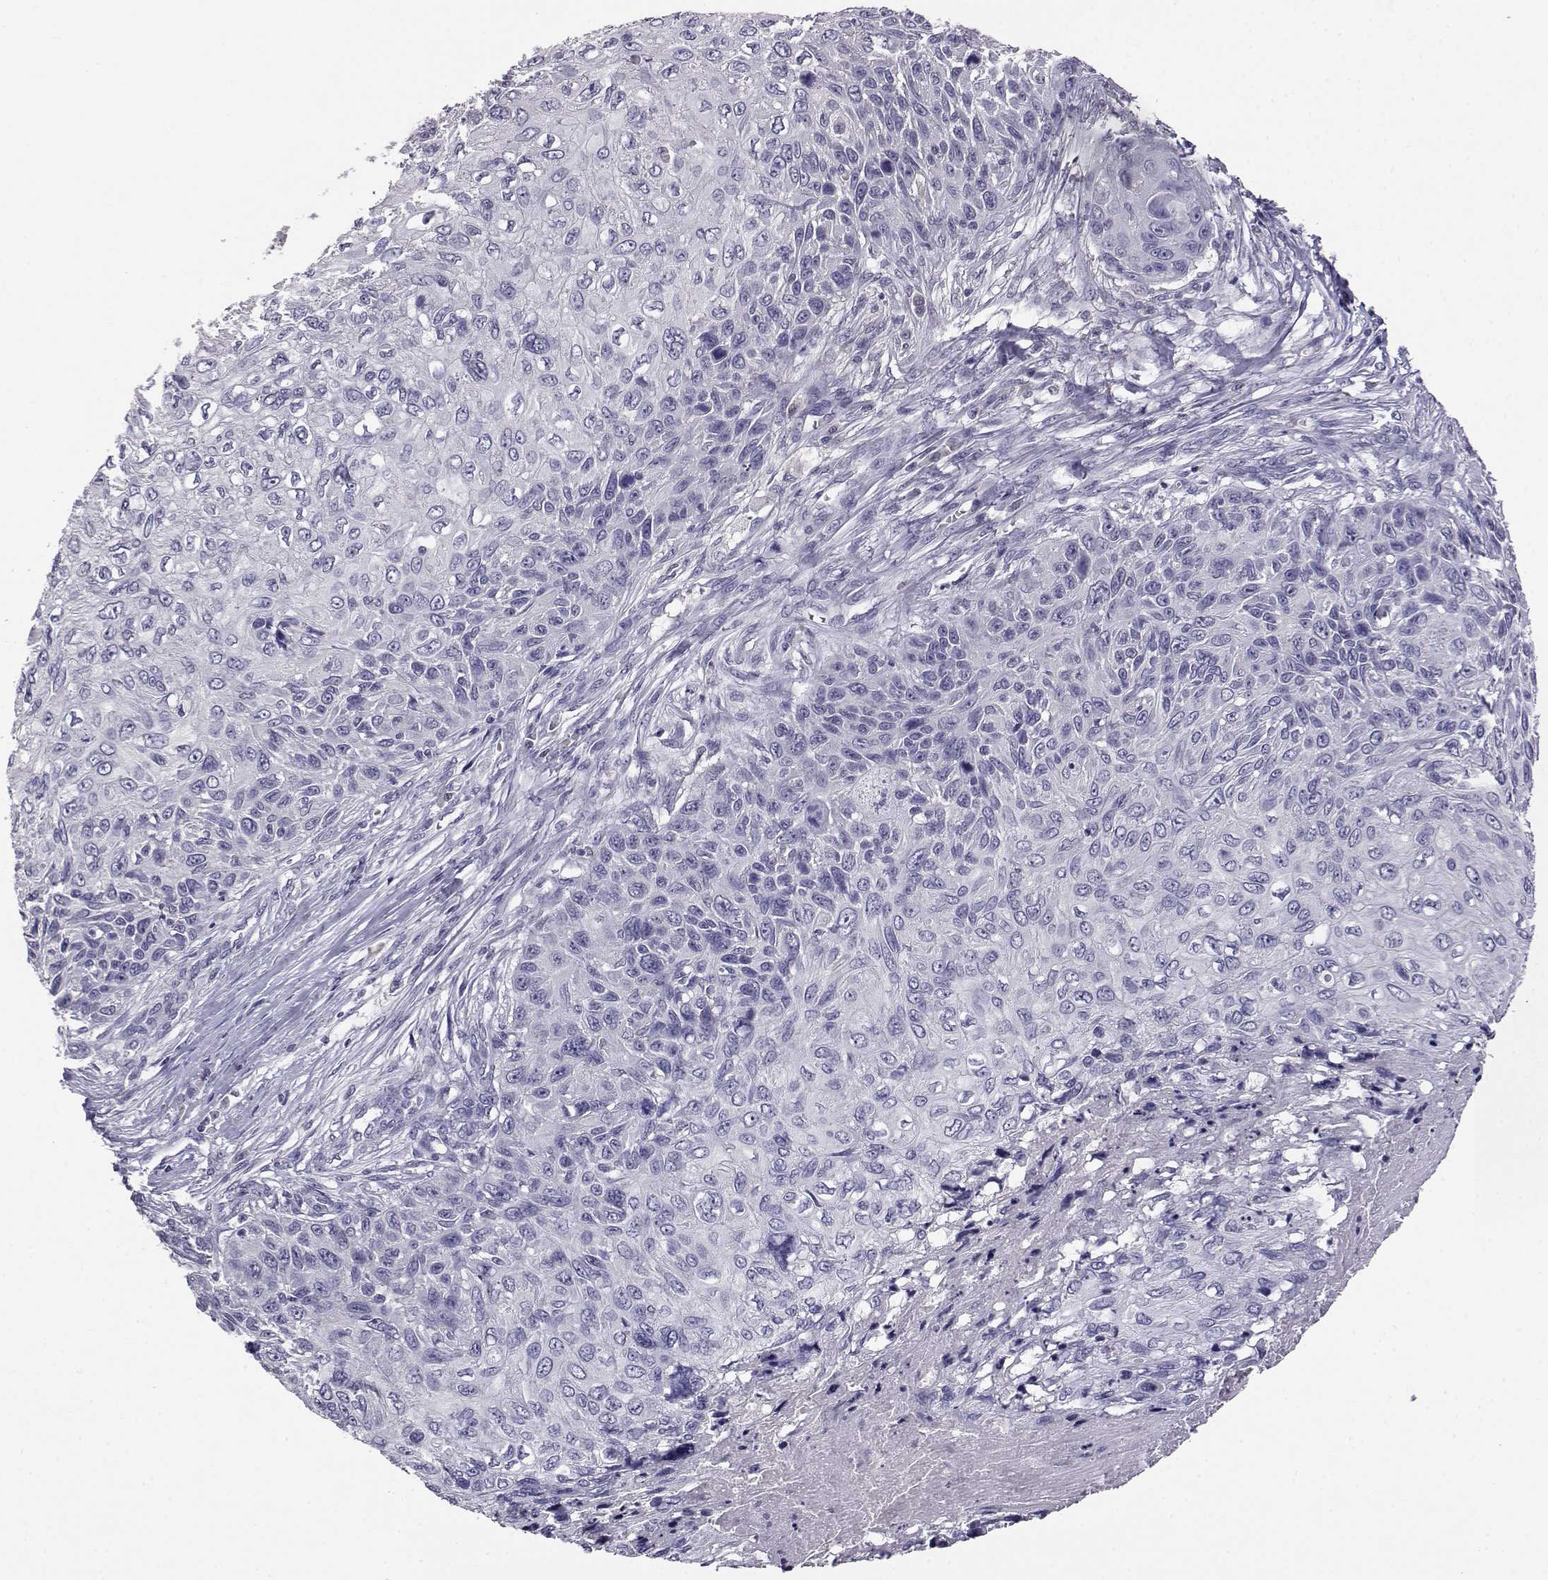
{"staining": {"intensity": "negative", "quantity": "none", "location": "none"}, "tissue": "skin cancer", "cell_type": "Tumor cells", "image_type": "cancer", "snomed": [{"axis": "morphology", "description": "Squamous cell carcinoma, NOS"}, {"axis": "topography", "description": "Skin"}], "caption": "Photomicrograph shows no protein positivity in tumor cells of skin cancer tissue.", "gene": "AKR1B1", "patient": {"sex": "male", "age": 92}}